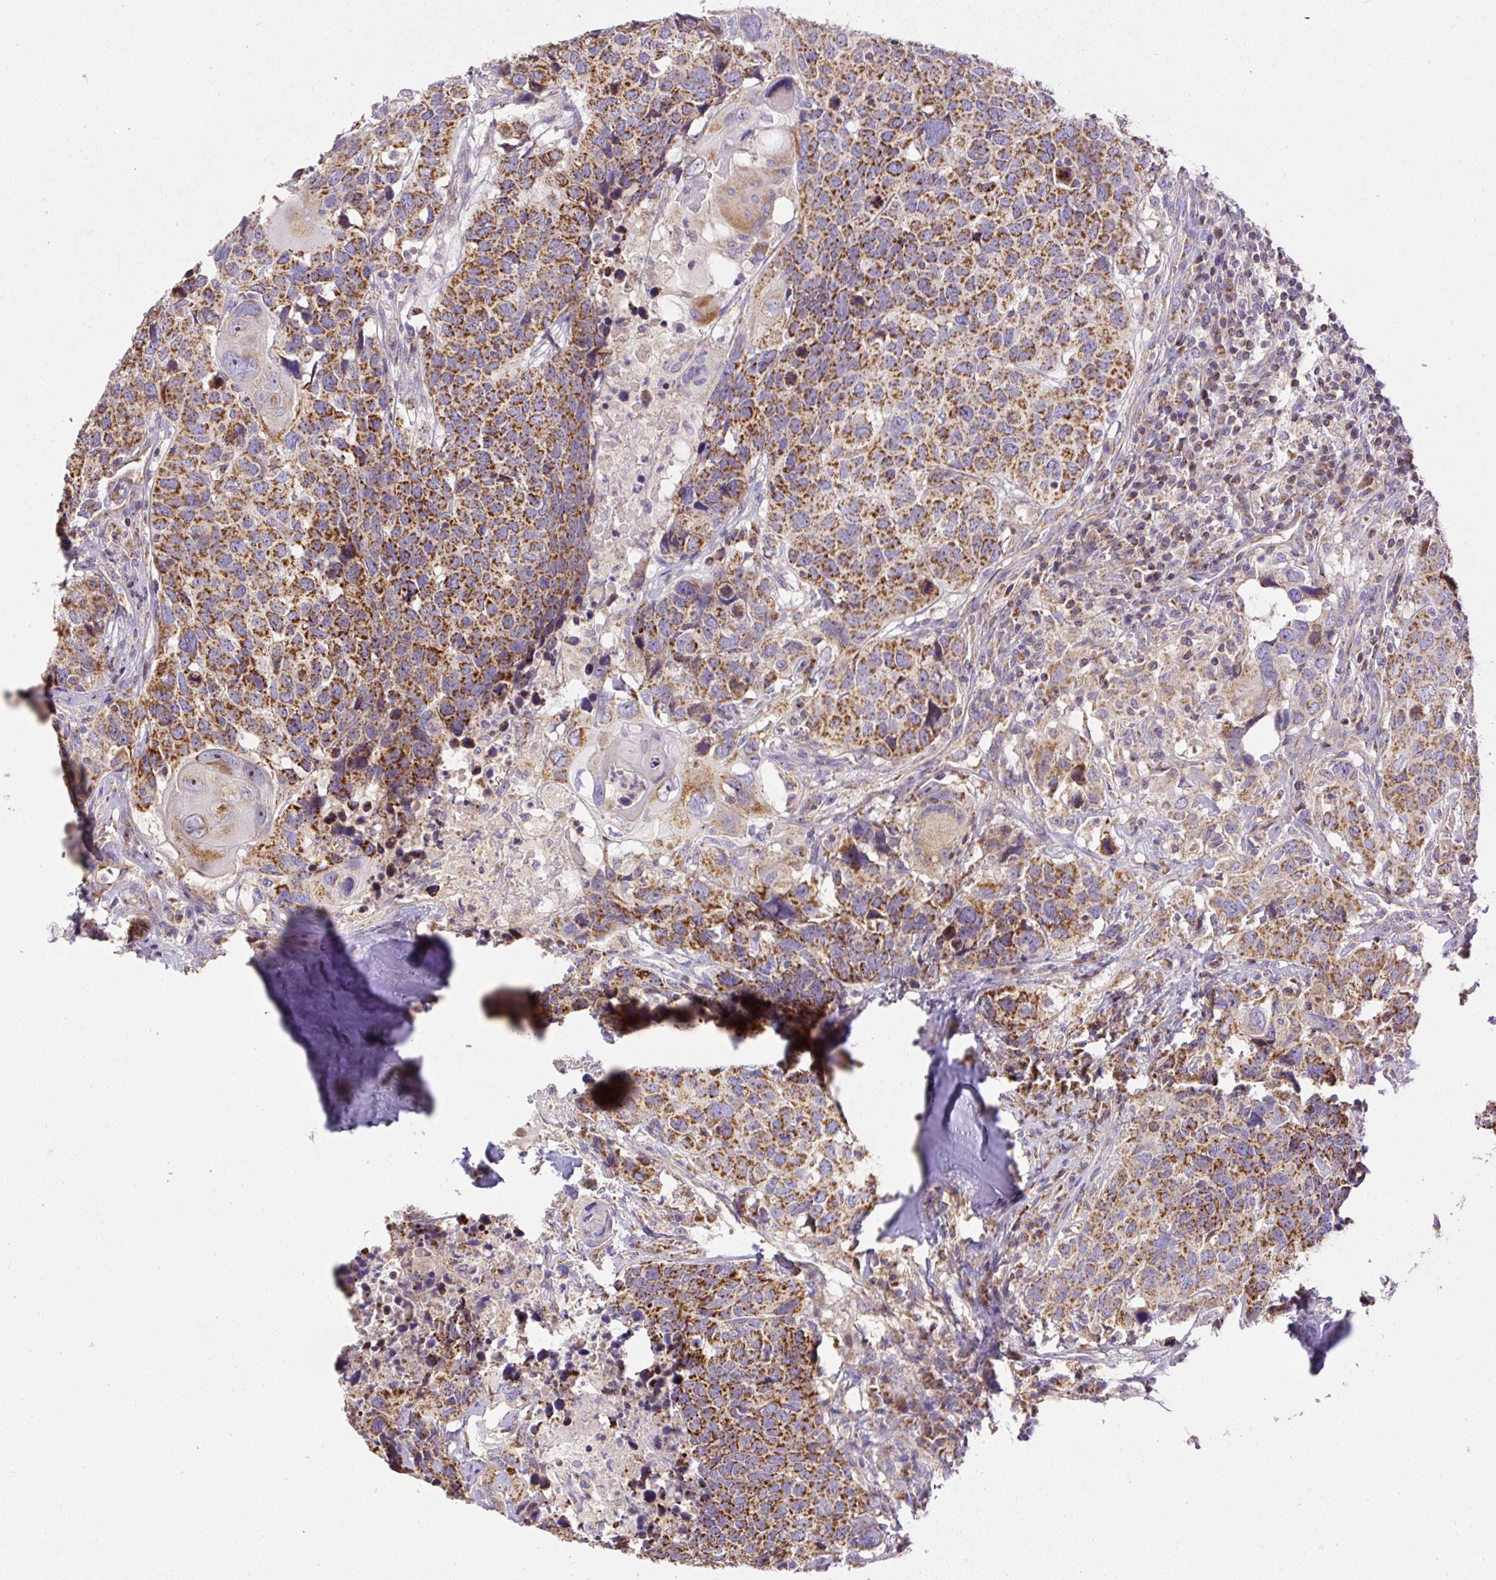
{"staining": {"intensity": "strong", "quantity": ">75%", "location": "cytoplasmic/membranous"}, "tissue": "head and neck cancer", "cell_type": "Tumor cells", "image_type": "cancer", "snomed": [{"axis": "morphology", "description": "Normal tissue, NOS"}, {"axis": "morphology", "description": "Squamous cell carcinoma, NOS"}, {"axis": "topography", "description": "Skeletal muscle"}, {"axis": "topography", "description": "Vascular tissue"}, {"axis": "topography", "description": "Peripheral nerve tissue"}, {"axis": "topography", "description": "Head-Neck"}], "caption": "Immunohistochemical staining of human squamous cell carcinoma (head and neck) demonstrates high levels of strong cytoplasmic/membranous protein staining in approximately >75% of tumor cells.", "gene": "NDUFAF2", "patient": {"sex": "male", "age": 66}}